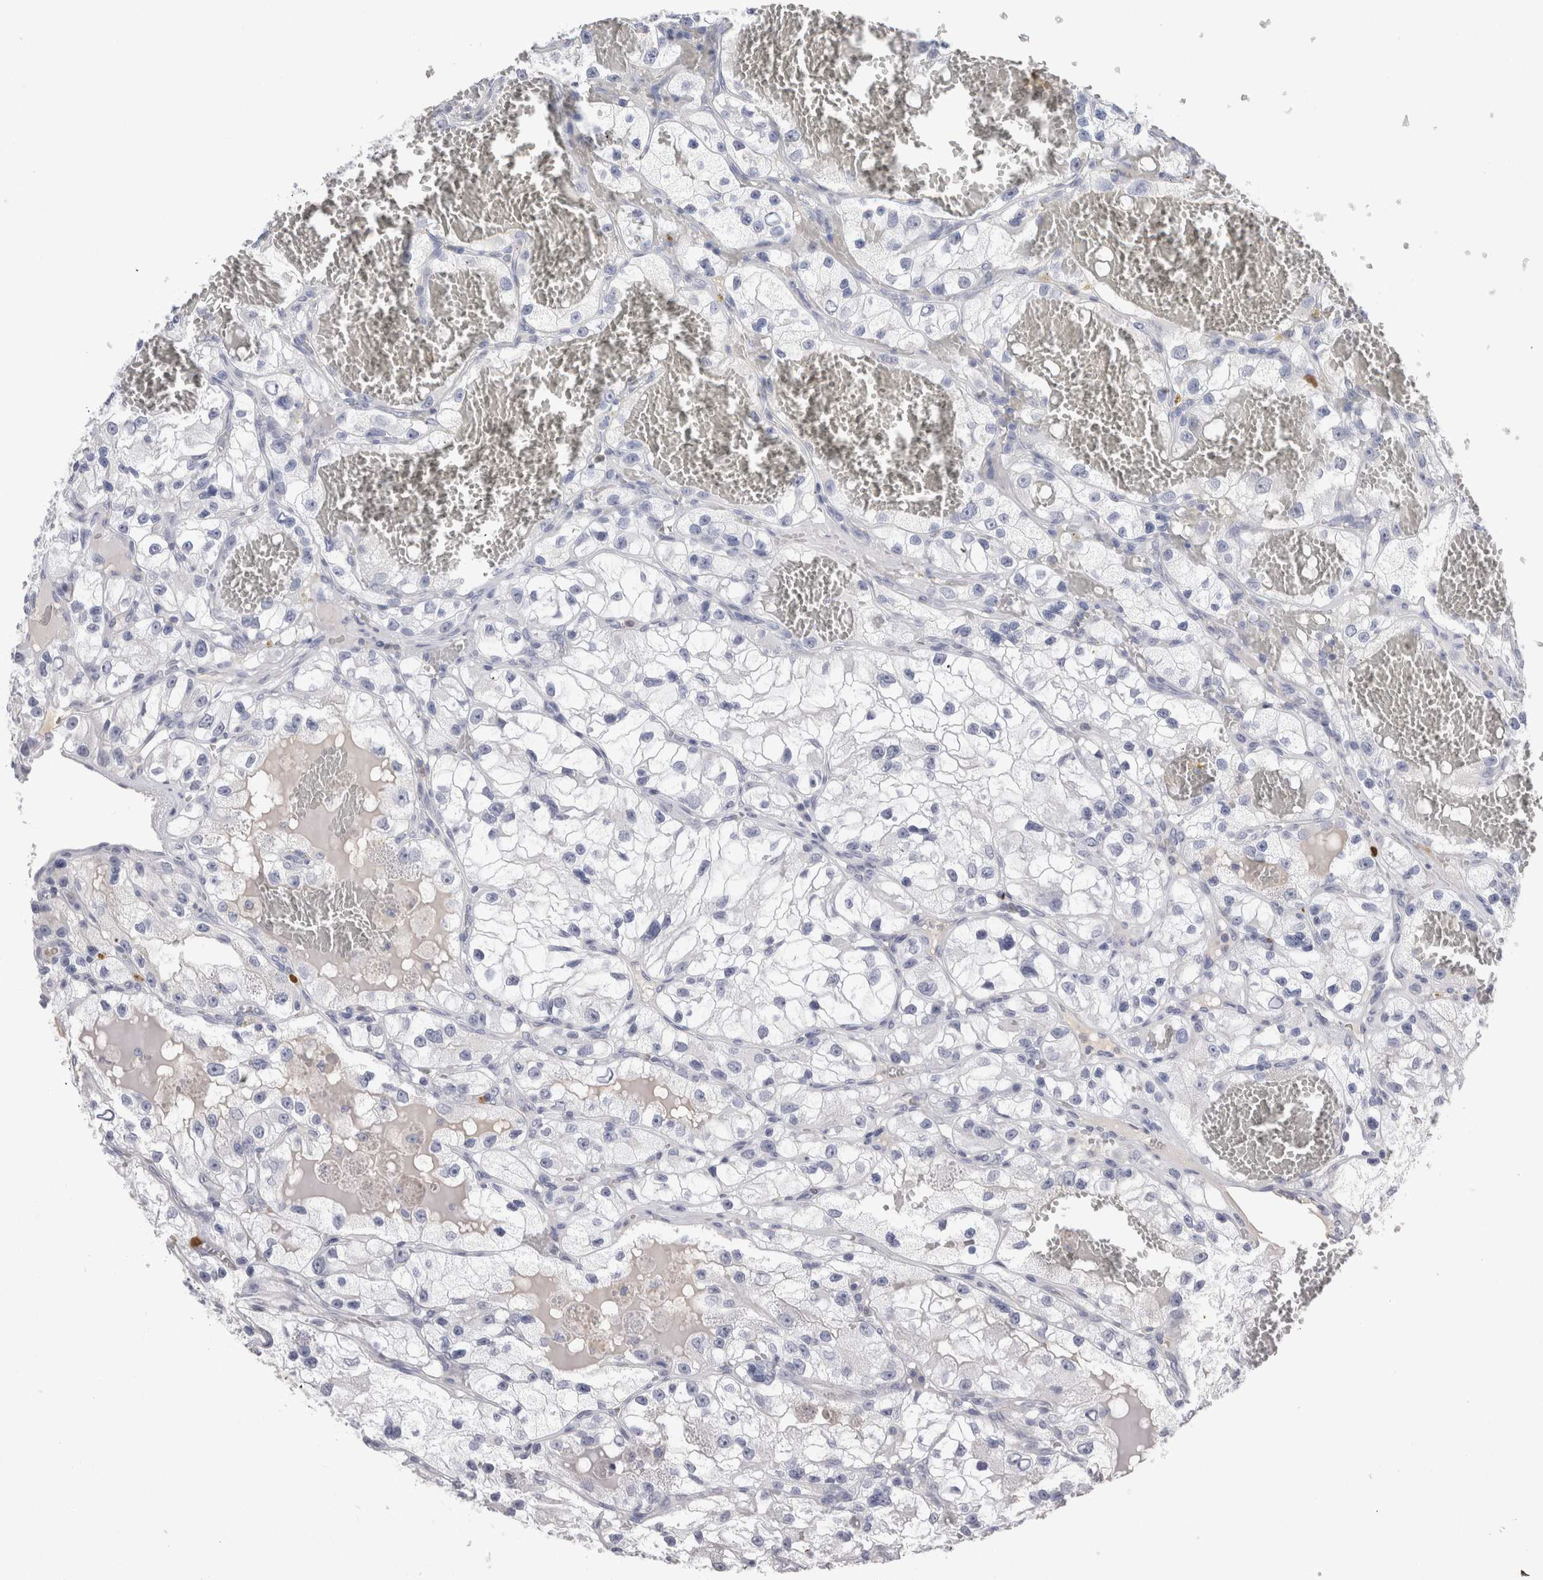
{"staining": {"intensity": "negative", "quantity": "none", "location": "none"}, "tissue": "renal cancer", "cell_type": "Tumor cells", "image_type": "cancer", "snomed": [{"axis": "morphology", "description": "Adenocarcinoma, NOS"}, {"axis": "topography", "description": "Kidney"}], "caption": "Immunohistochemistry (IHC) histopathology image of renal cancer (adenocarcinoma) stained for a protein (brown), which shows no expression in tumor cells.", "gene": "S100A12", "patient": {"sex": "female", "age": 57}}